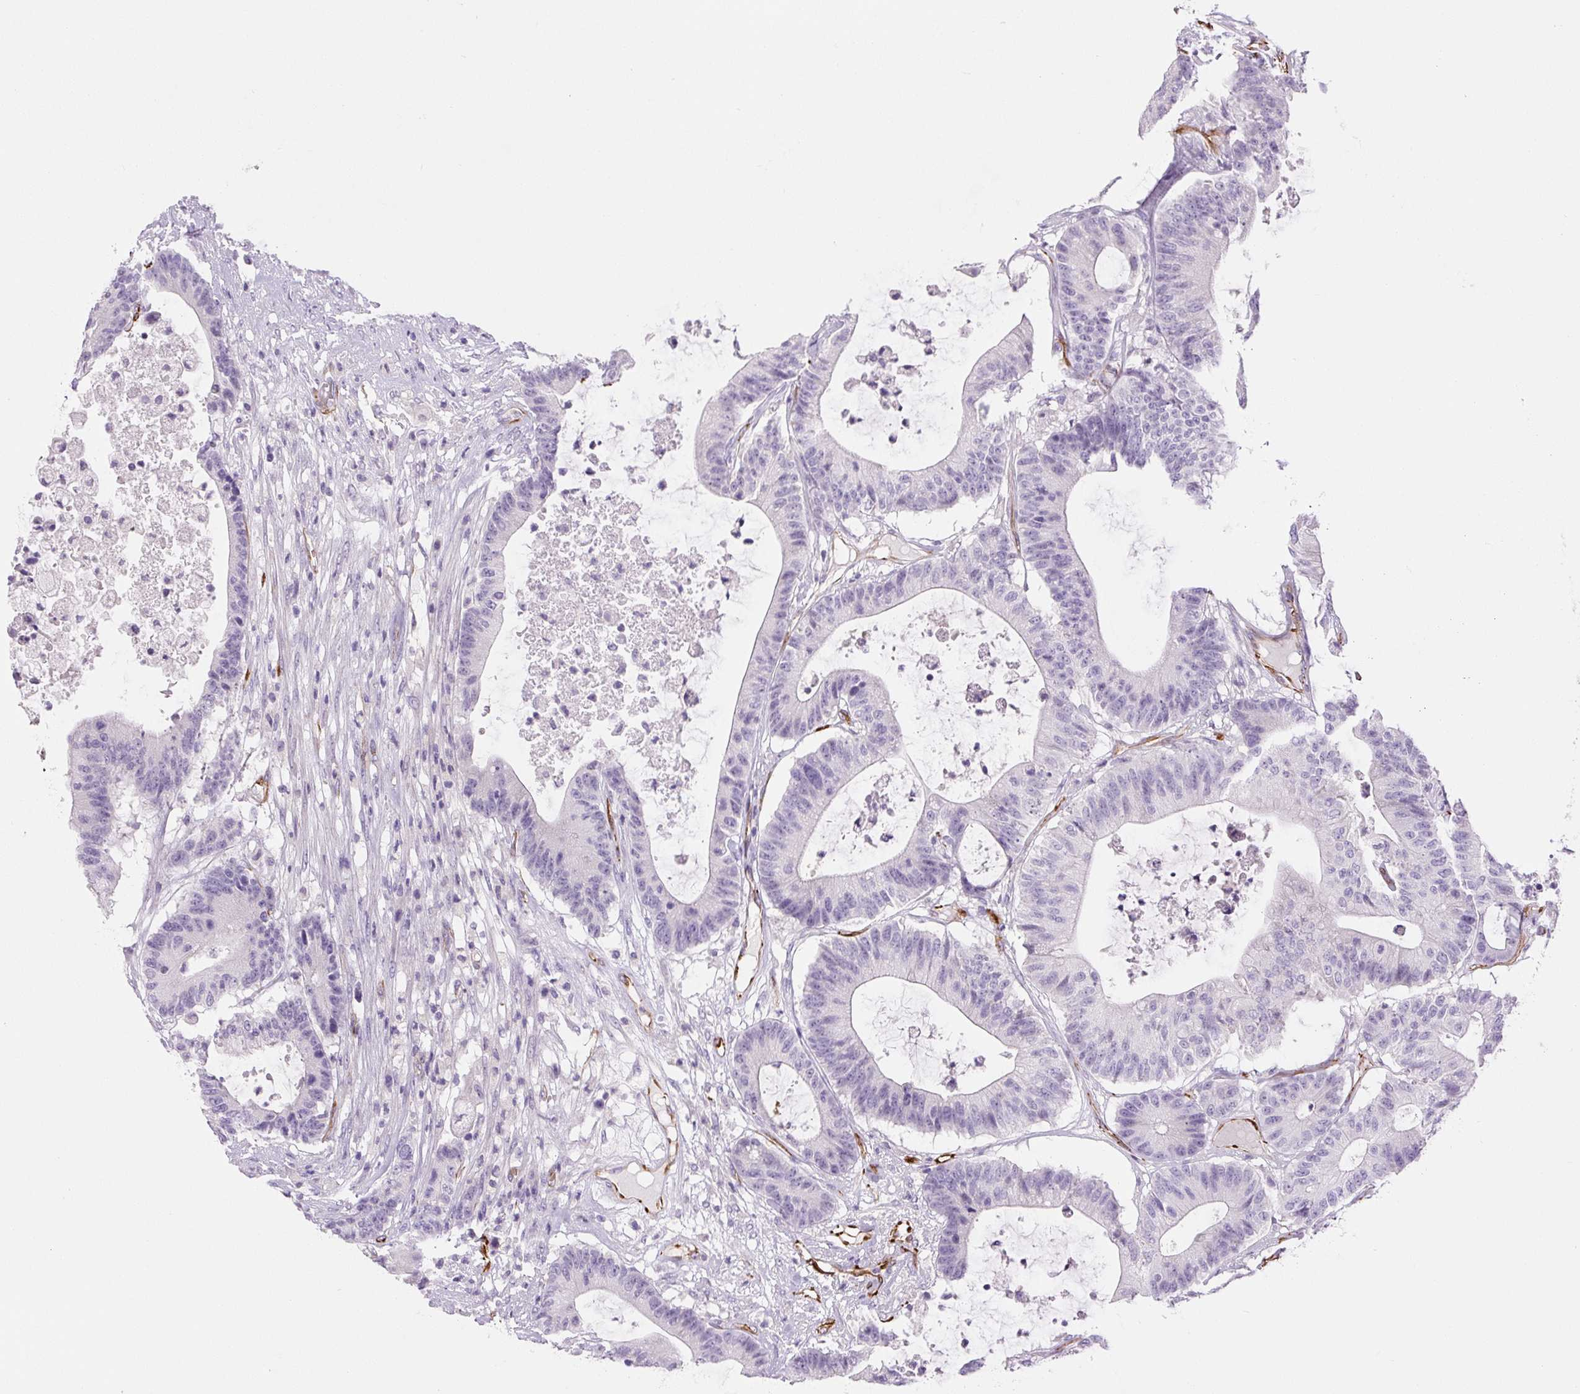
{"staining": {"intensity": "negative", "quantity": "none", "location": "none"}, "tissue": "colorectal cancer", "cell_type": "Tumor cells", "image_type": "cancer", "snomed": [{"axis": "morphology", "description": "Adenocarcinoma, NOS"}, {"axis": "topography", "description": "Colon"}], "caption": "Tumor cells are negative for brown protein staining in colorectal adenocarcinoma.", "gene": "NES", "patient": {"sex": "female", "age": 84}}